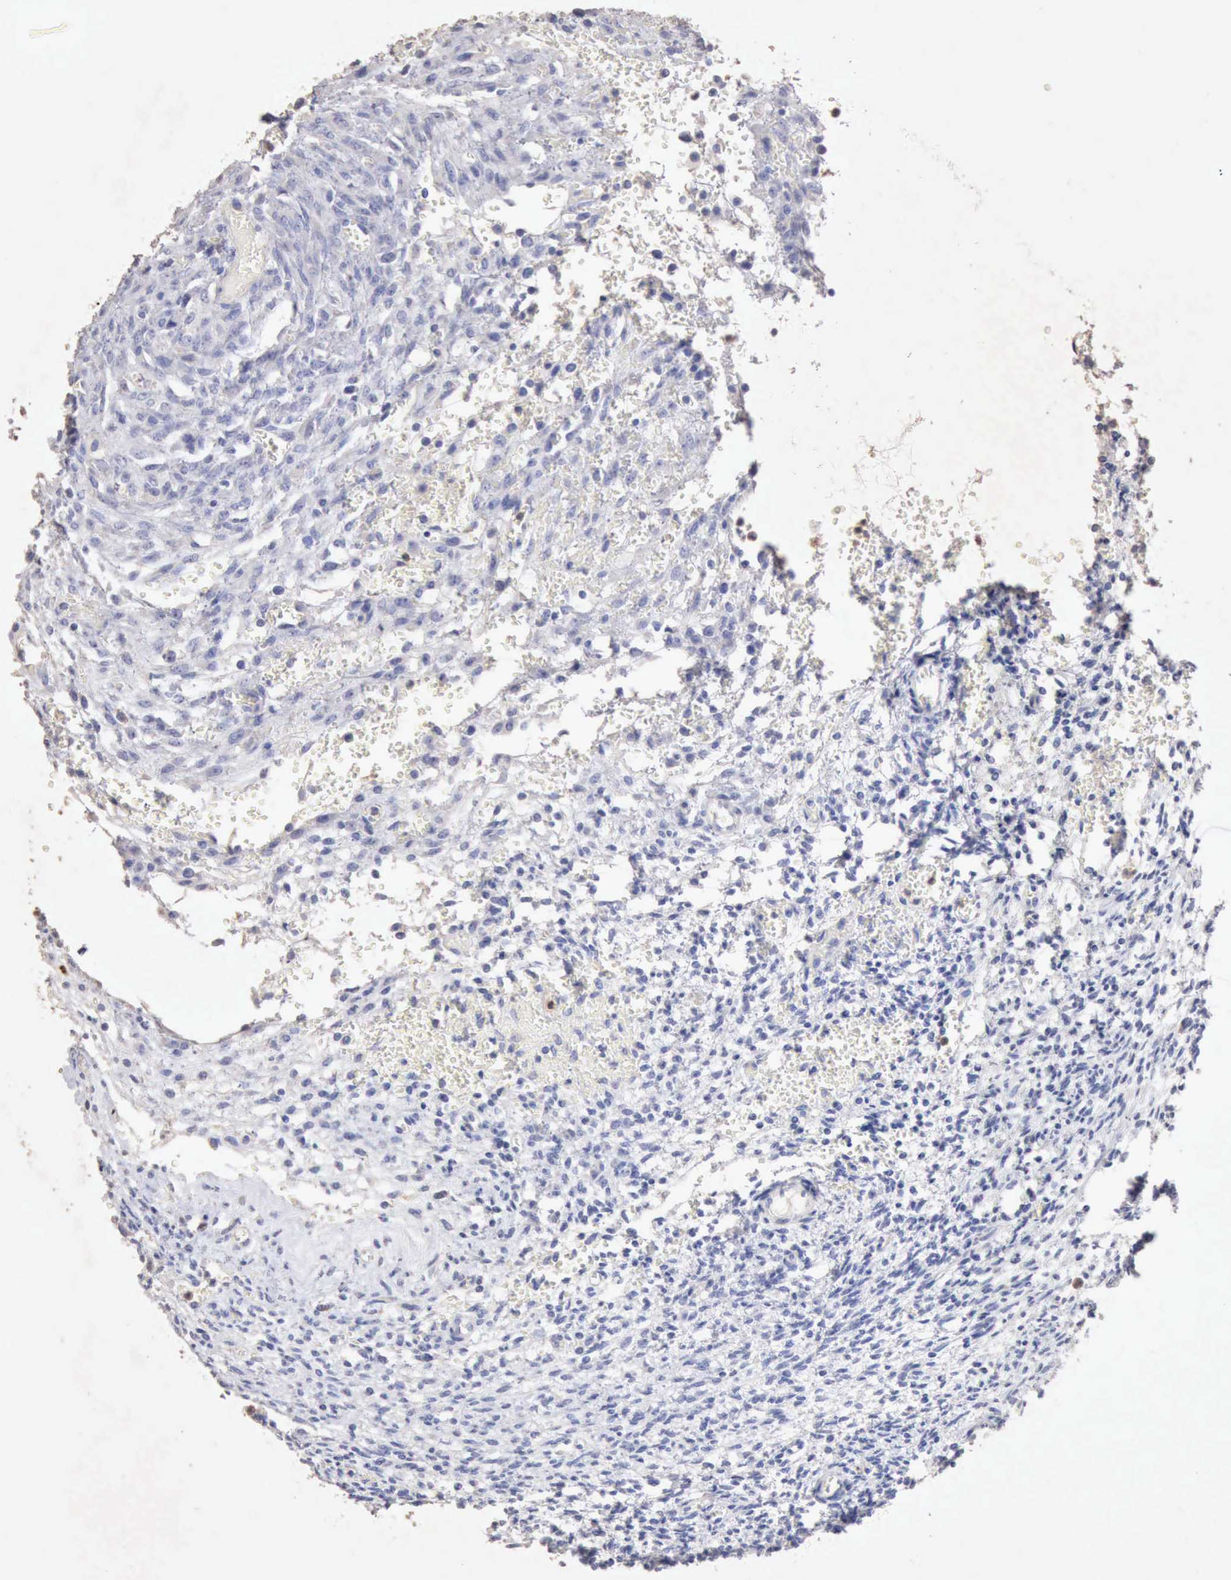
{"staining": {"intensity": "negative", "quantity": "none", "location": "none"}, "tissue": "ovary", "cell_type": "Follicle cells", "image_type": "normal", "snomed": [{"axis": "morphology", "description": "Normal tissue, NOS"}, {"axis": "topography", "description": "Ovary"}], "caption": "A high-resolution photomicrograph shows immunohistochemistry staining of benign ovary, which reveals no significant staining in follicle cells.", "gene": "KRT6B", "patient": {"sex": "female", "age": 39}}